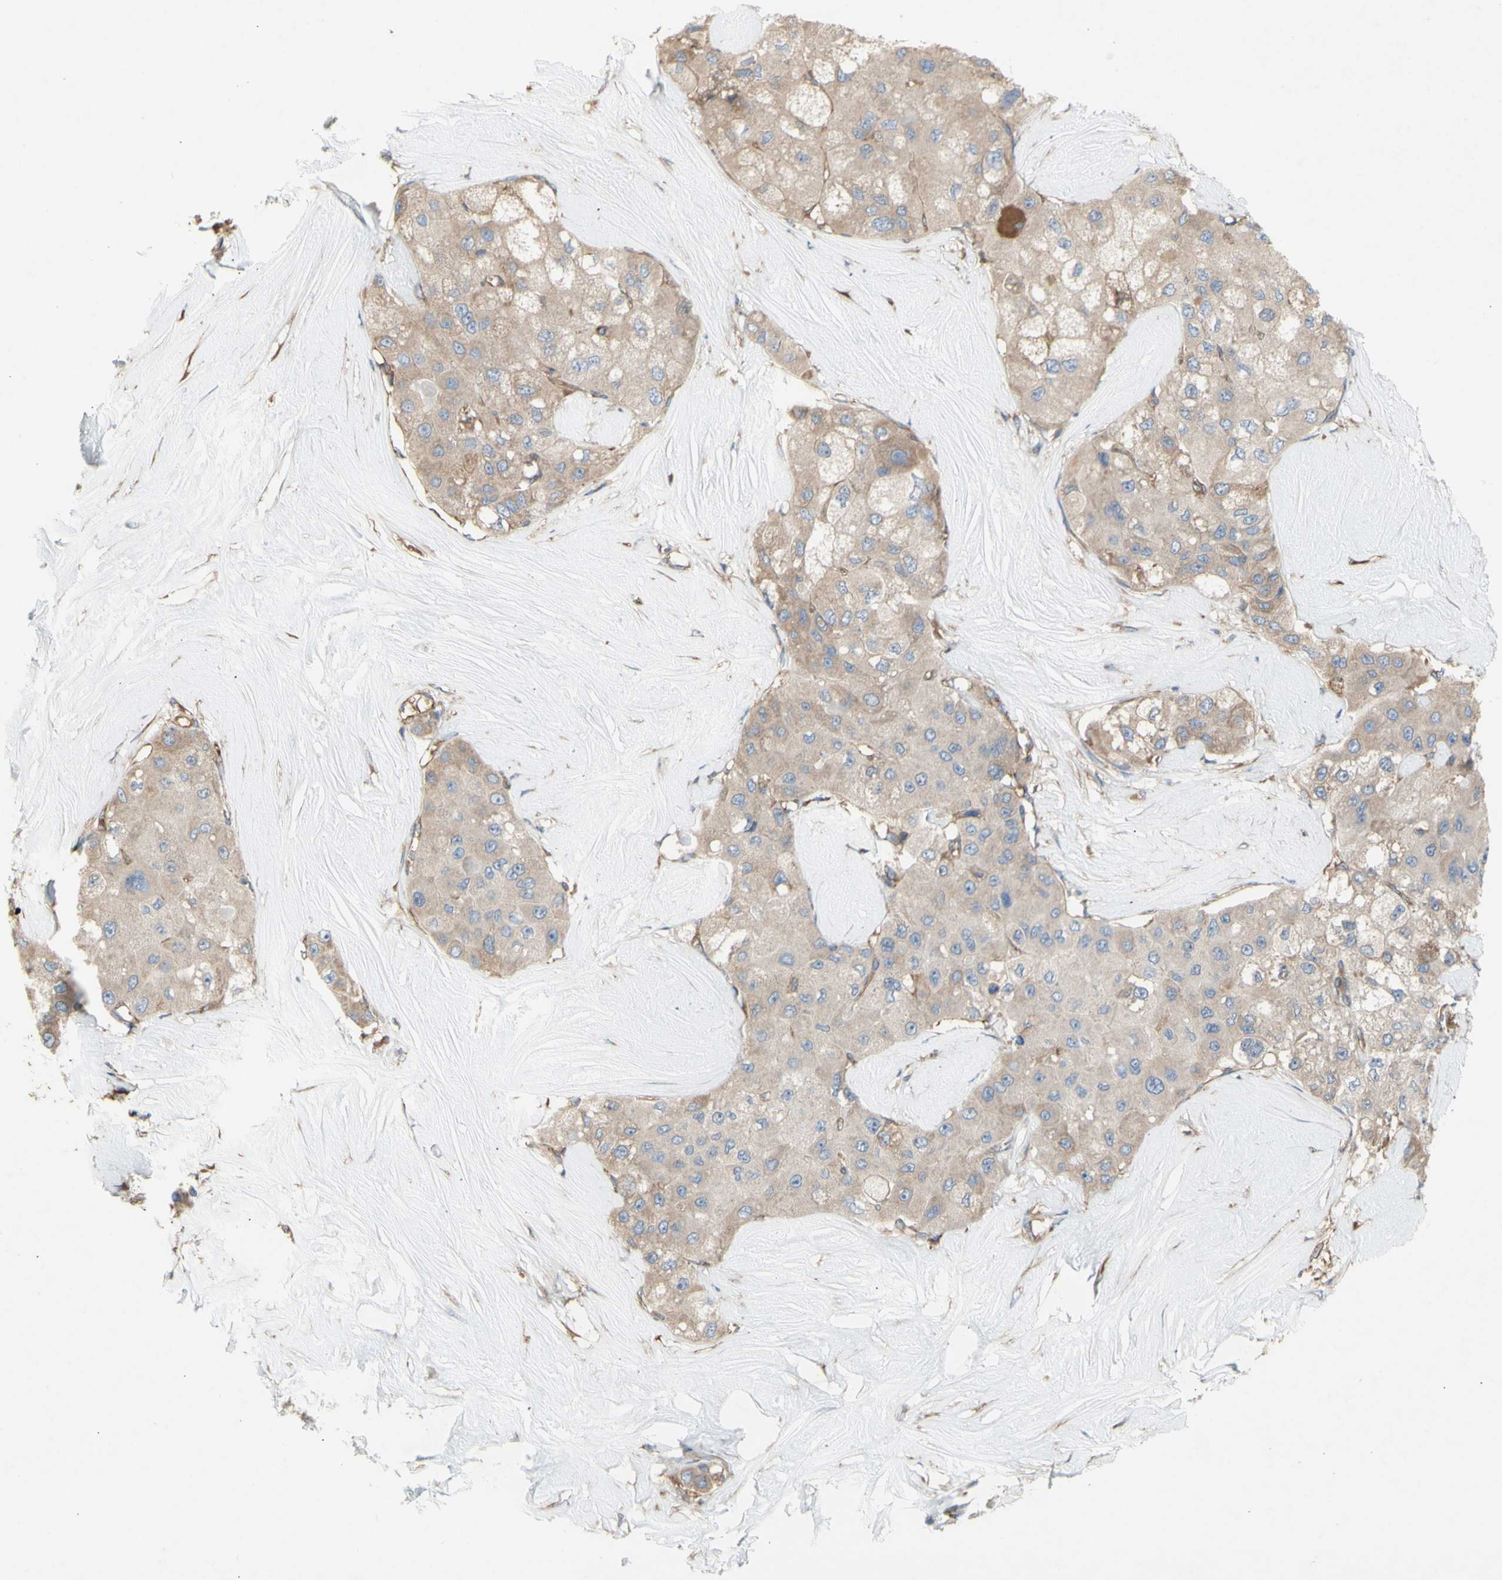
{"staining": {"intensity": "weak", "quantity": ">75%", "location": "cytoplasmic/membranous"}, "tissue": "liver cancer", "cell_type": "Tumor cells", "image_type": "cancer", "snomed": [{"axis": "morphology", "description": "Carcinoma, Hepatocellular, NOS"}, {"axis": "topography", "description": "Liver"}], "caption": "Hepatocellular carcinoma (liver) stained with DAB (3,3'-diaminobenzidine) immunohistochemistry shows low levels of weak cytoplasmic/membranous staining in about >75% of tumor cells.", "gene": "KLC1", "patient": {"sex": "male", "age": 80}}